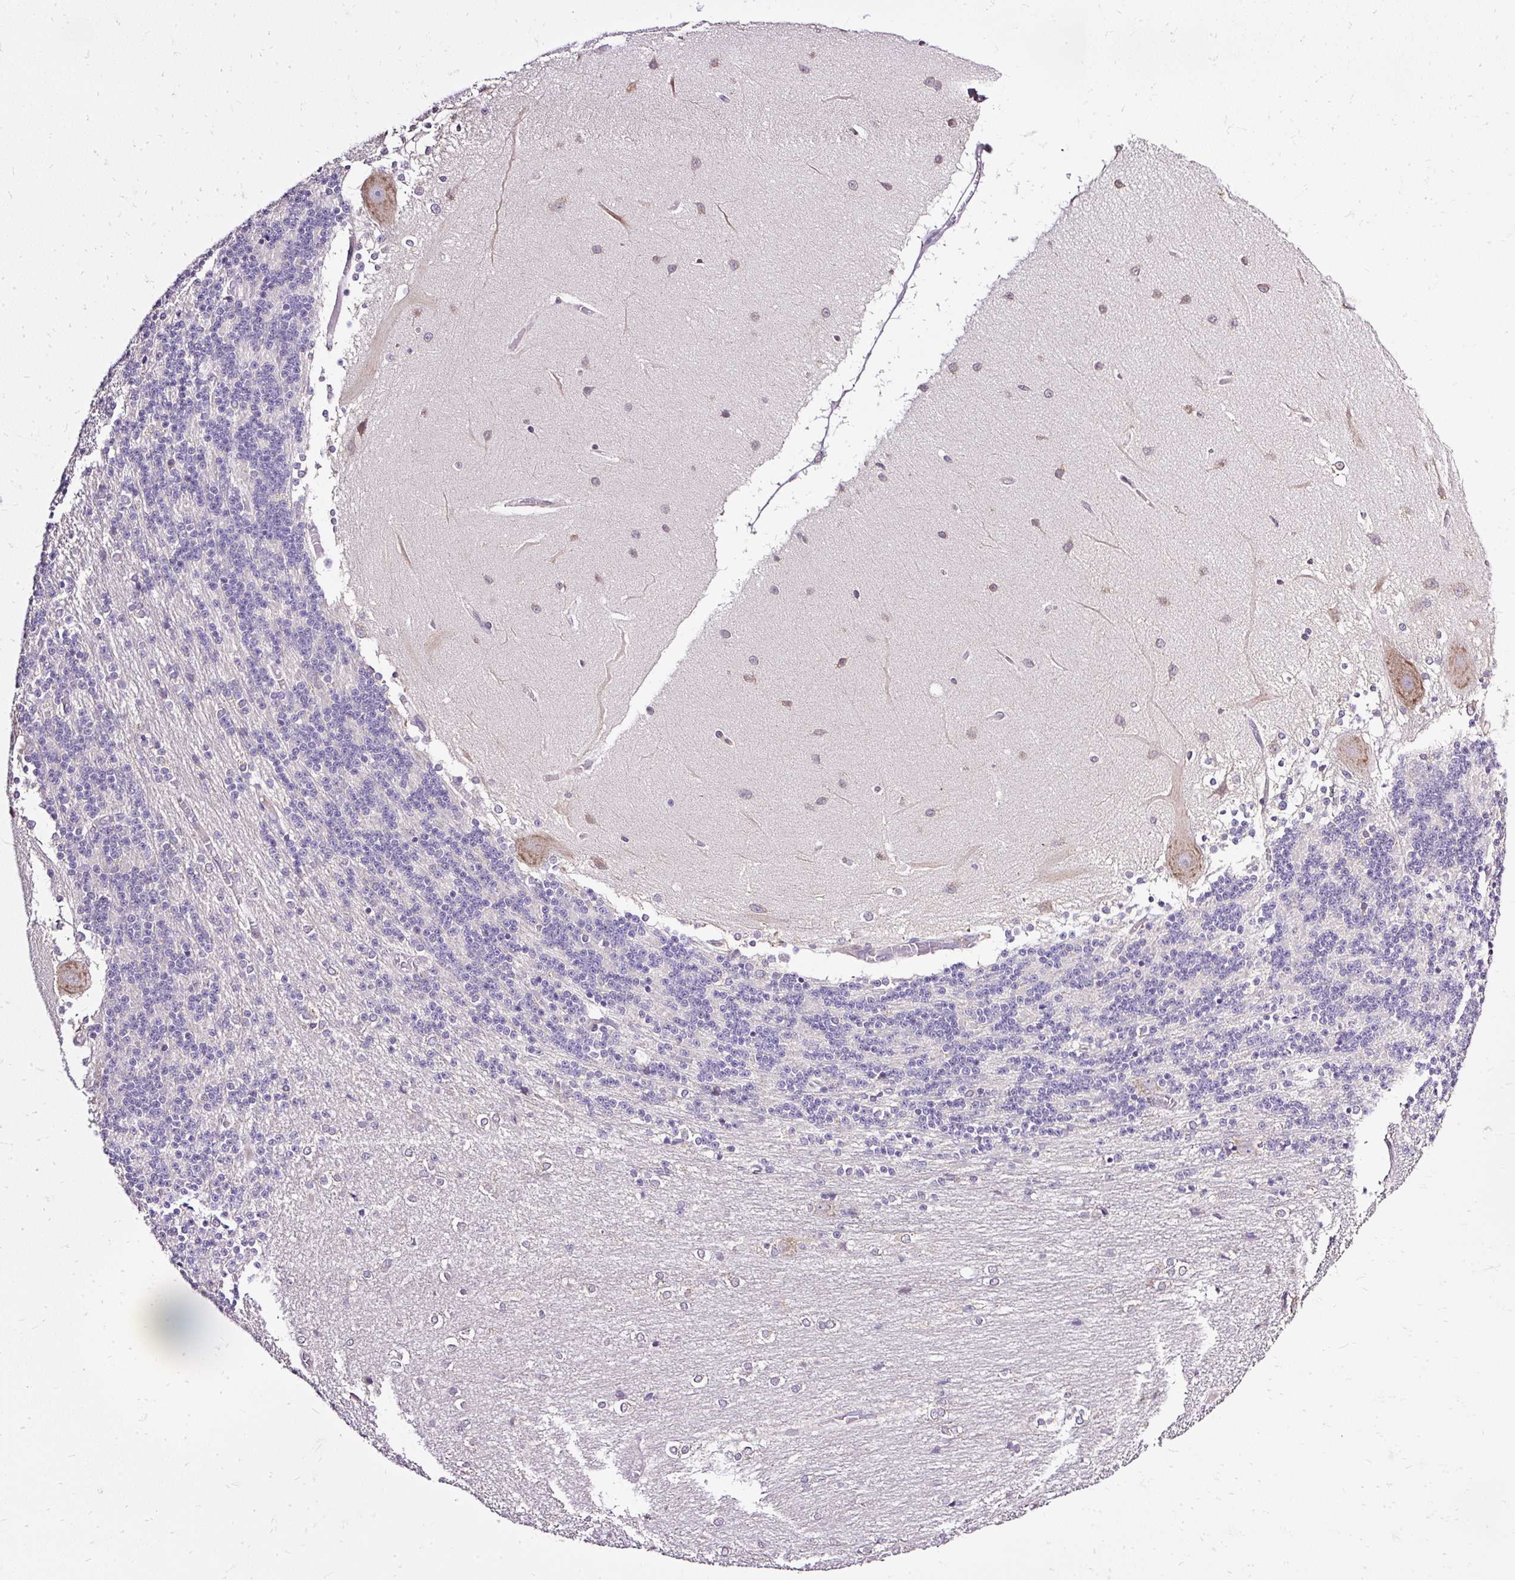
{"staining": {"intensity": "negative", "quantity": "none", "location": "none"}, "tissue": "cerebellum", "cell_type": "Cells in granular layer", "image_type": "normal", "snomed": [{"axis": "morphology", "description": "Normal tissue, NOS"}, {"axis": "topography", "description": "Cerebellum"}], "caption": "Cells in granular layer are negative for protein expression in normal human cerebellum. The staining was performed using DAB to visualize the protein expression in brown, while the nuclei were stained in blue with hematoxylin (Magnification: 20x).", "gene": "SEC63", "patient": {"sex": "female", "age": 54}}